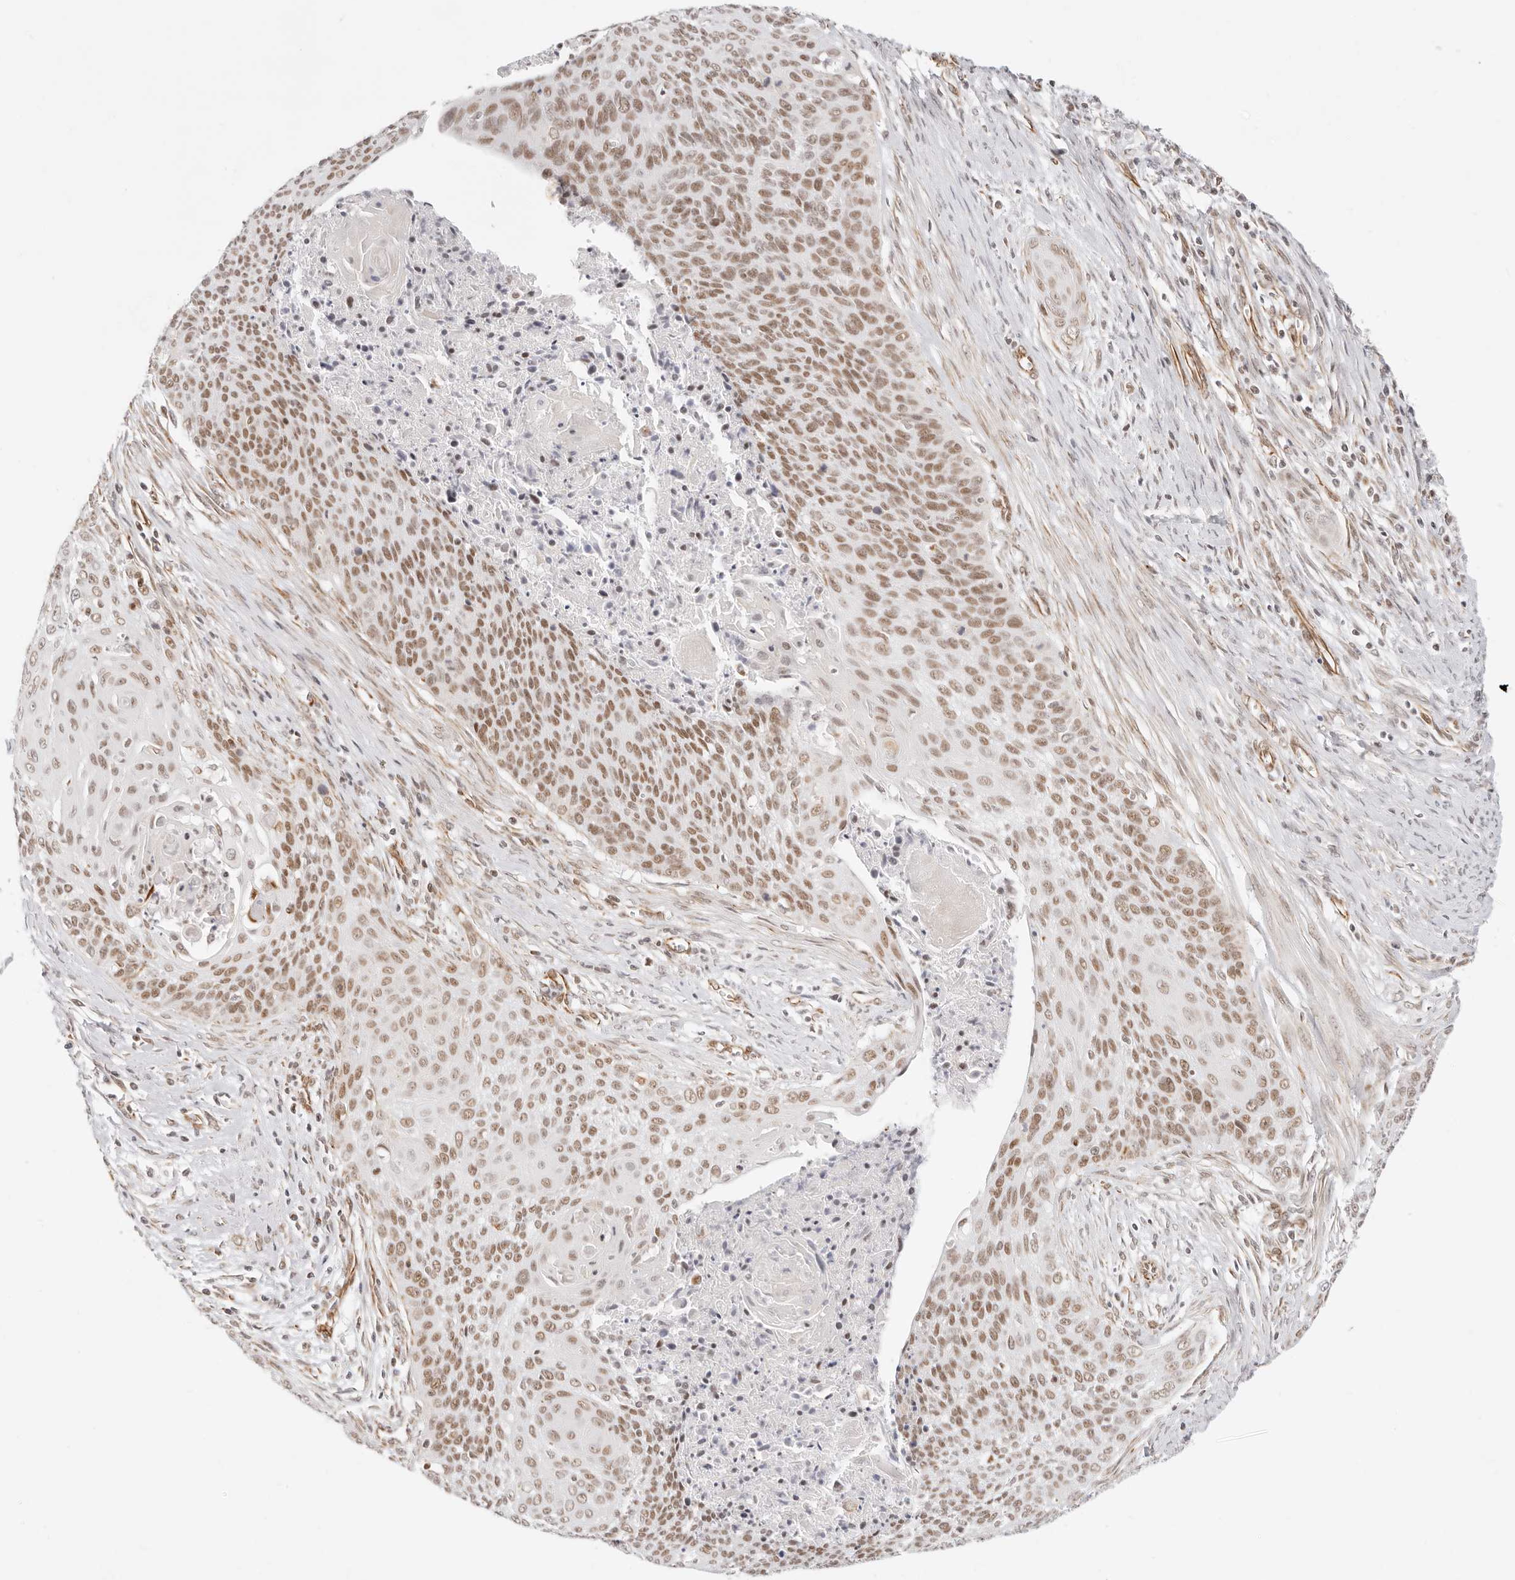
{"staining": {"intensity": "moderate", "quantity": ">75%", "location": "nuclear"}, "tissue": "cervical cancer", "cell_type": "Tumor cells", "image_type": "cancer", "snomed": [{"axis": "morphology", "description": "Squamous cell carcinoma, NOS"}, {"axis": "topography", "description": "Cervix"}], "caption": "Immunohistochemistry (IHC) of human cervical cancer exhibits medium levels of moderate nuclear positivity in about >75% of tumor cells.", "gene": "ZC3H11A", "patient": {"sex": "female", "age": 55}}